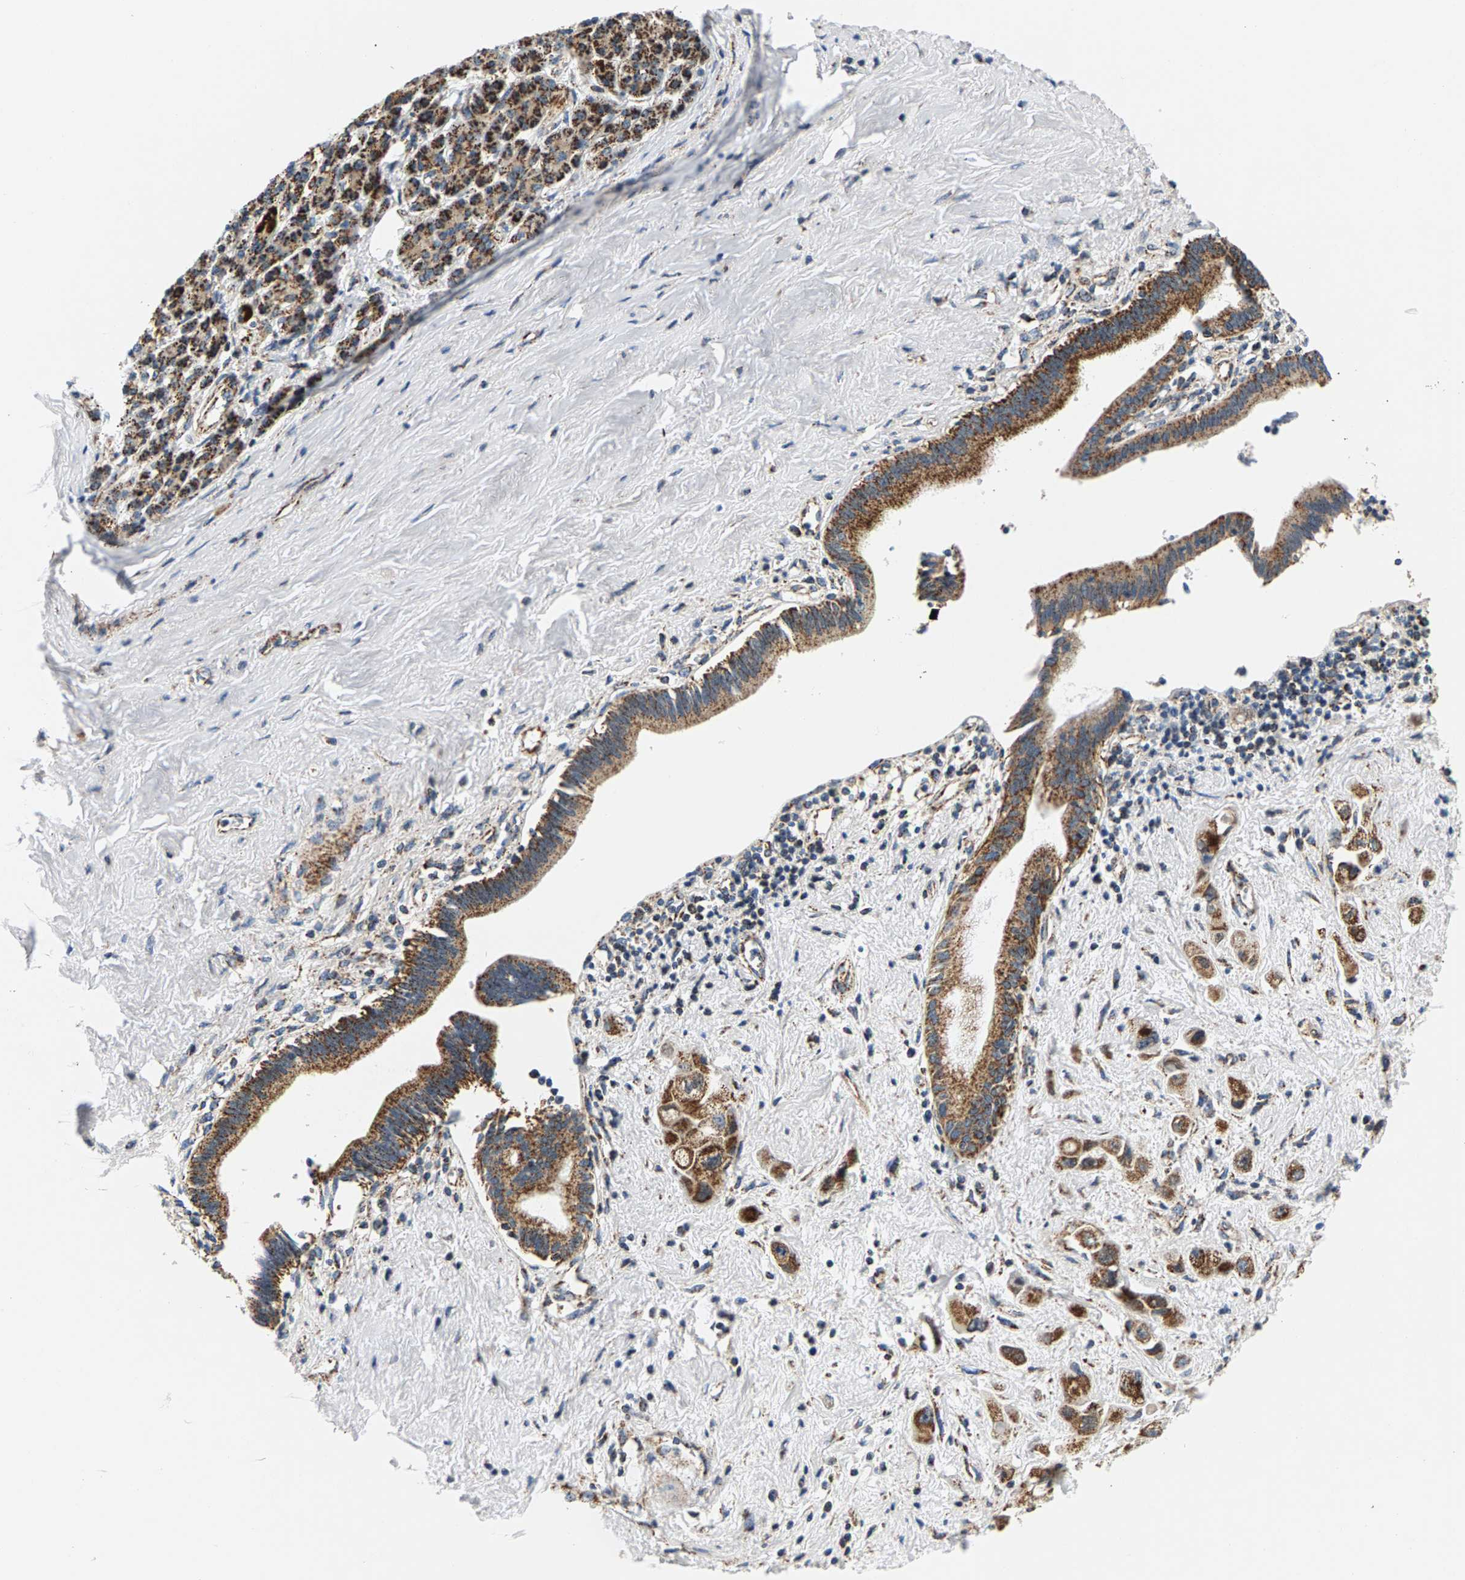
{"staining": {"intensity": "strong", "quantity": ">75%", "location": "cytoplasmic/membranous"}, "tissue": "pancreatic cancer", "cell_type": "Tumor cells", "image_type": "cancer", "snomed": [{"axis": "morphology", "description": "Adenocarcinoma, NOS"}, {"axis": "topography", "description": "Pancreas"}], "caption": "The immunohistochemical stain shows strong cytoplasmic/membranous positivity in tumor cells of adenocarcinoma (pancreatic) tissue.", "gene": "PDE1A", "patient": {"sex": "female", "age": 66}}